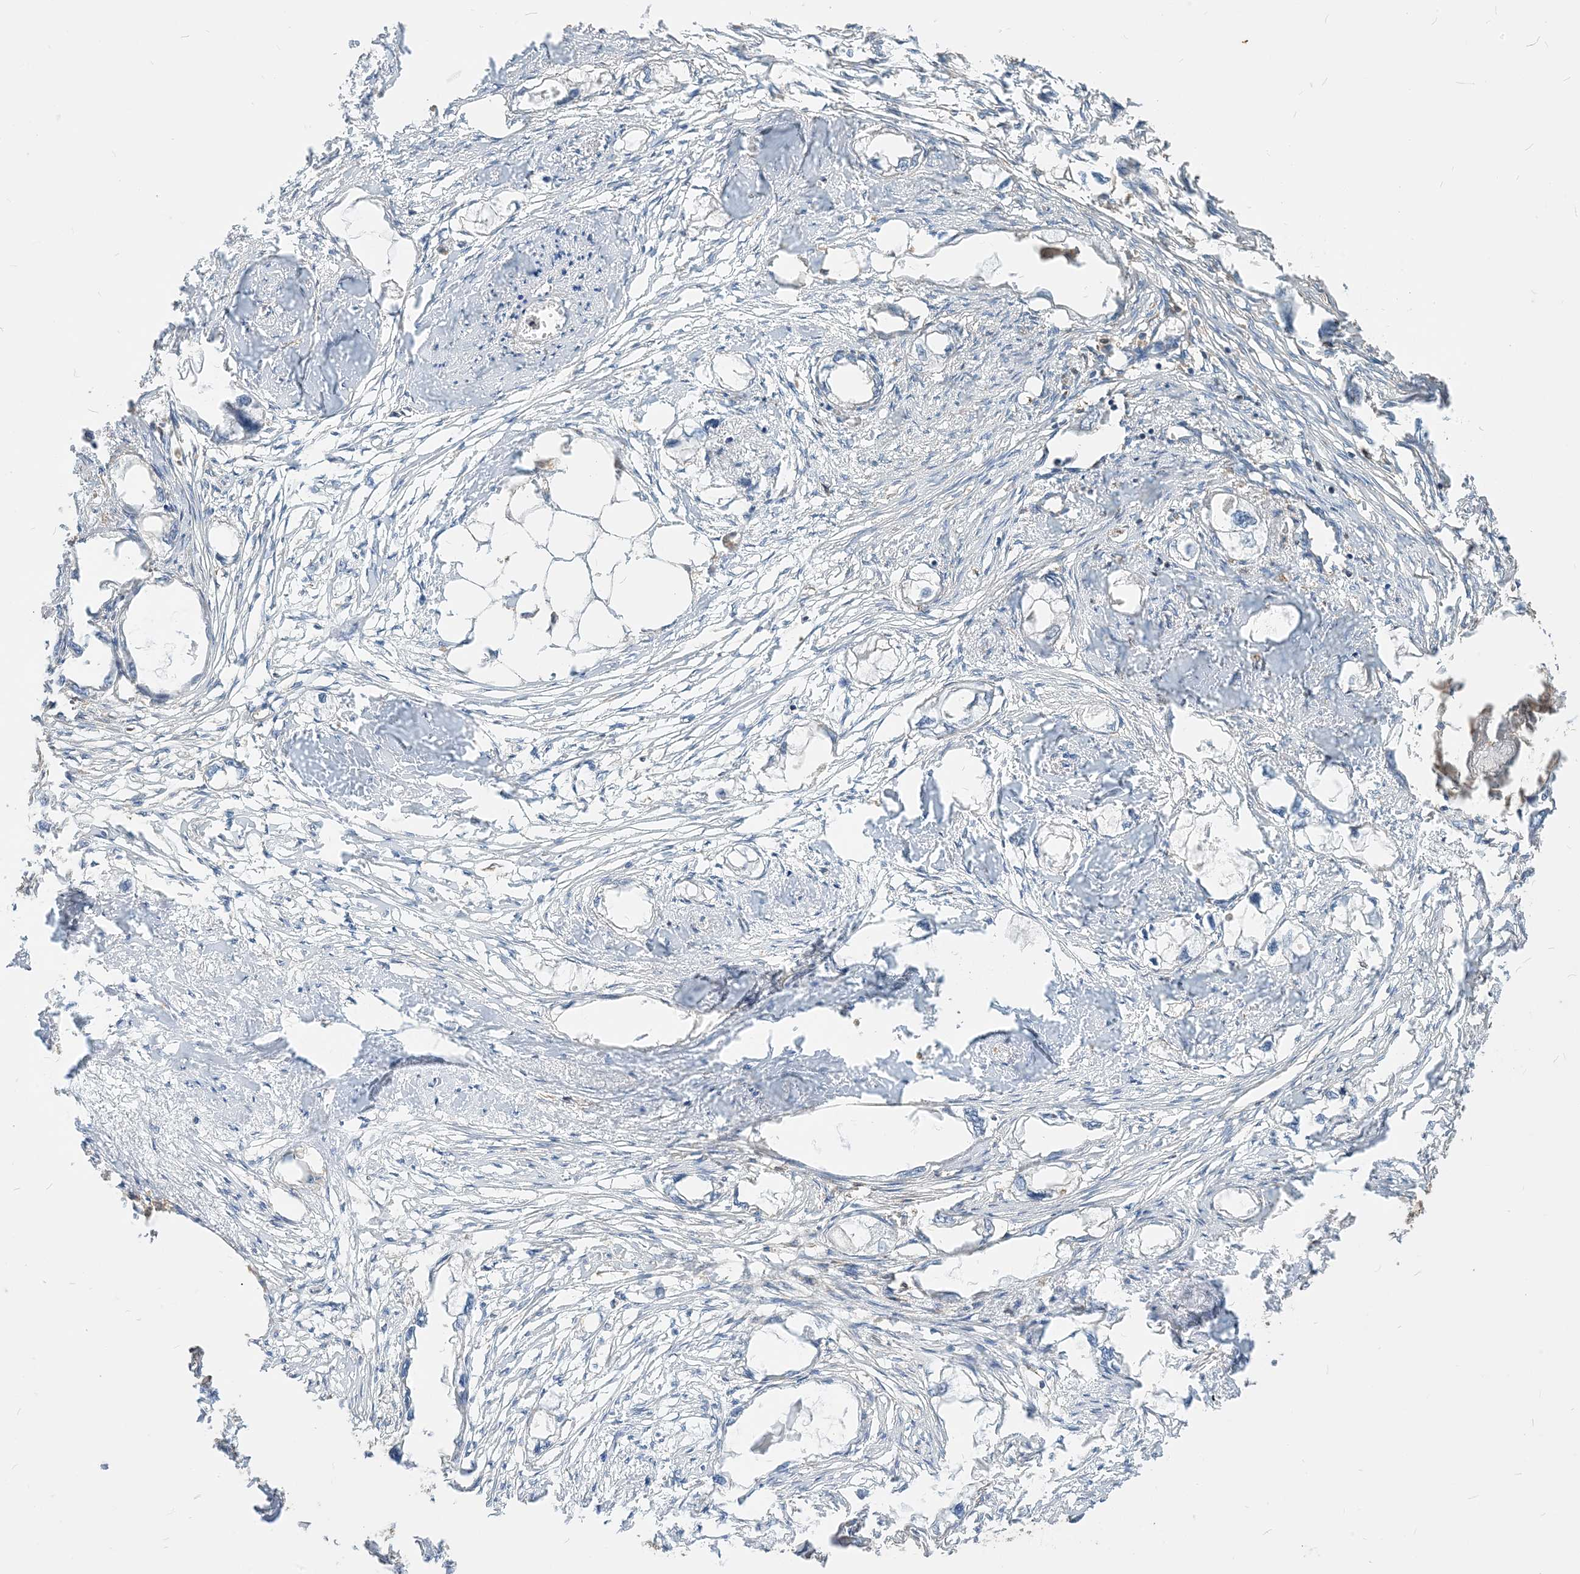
{"staining": {"intensity": "negative", "quantity": "none", "location": "none"}, "tissue": "endometrial cancer", "cell_type": "Tumor cells", "image_type": "cancer", "snomed": [{"axis": "morphology", "description": "Adenocarcinoma, NOS"}, {"axis": "morphology", "description": "Adenocarcinoma, metastatic, NOS"}, {"axis": "topography", "description": "Adipose tissue"}, {"axis": "topography", "description": "Endometrium"}], "caption": "High magnification brightfield microscopy of endometrial cancer (metastatic adenocarcinoma) stained with DAB (brown) and counterstained with hematoxylin (blue): tumor cells show no significant staining.", "gene": "PARVG", "patient": {"sex": "female", "age": 67}}